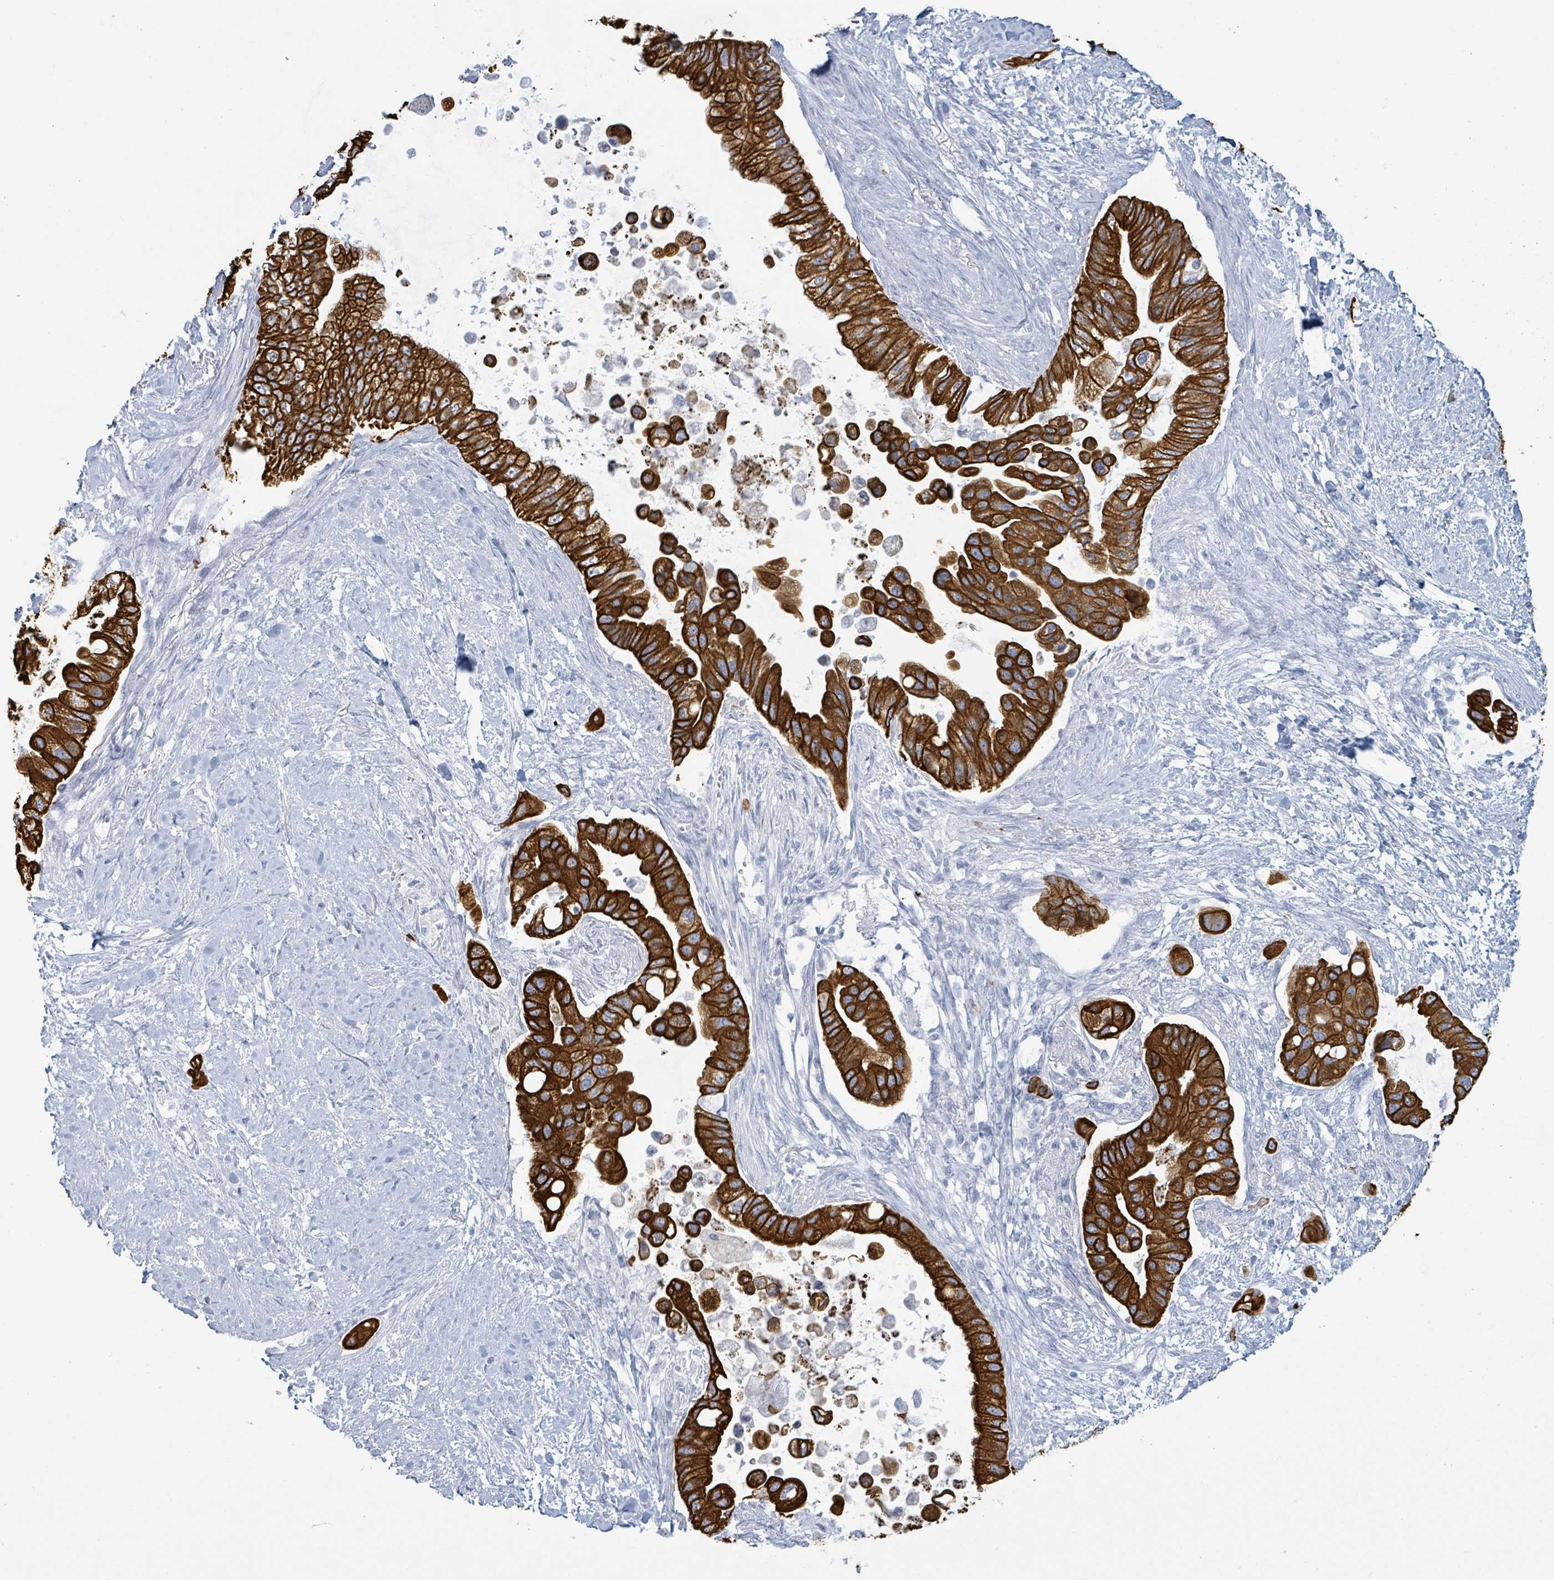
{"staining": {"intensity": "strong", "quantity": ">75%", "location": "cytoplasmic/membranous"}, "tissue": "pancreatic cancer", "cell_type": "Tumor cells", "image_type": "cancer", "snomed": [{"axis": "morphology", "description": "Adenocarcinoma, NOS"}, {"axis": "topography", "description": "Pancreas"}], "caption": "The photomicrograph displays staining of pancreatic adenocarcinoma, revealing strong cytoplasmic/membranous protein positivity (brown color) within tumor cells.", "gene": "KRT8", "patient": {"sex": "male", "age": 57}}